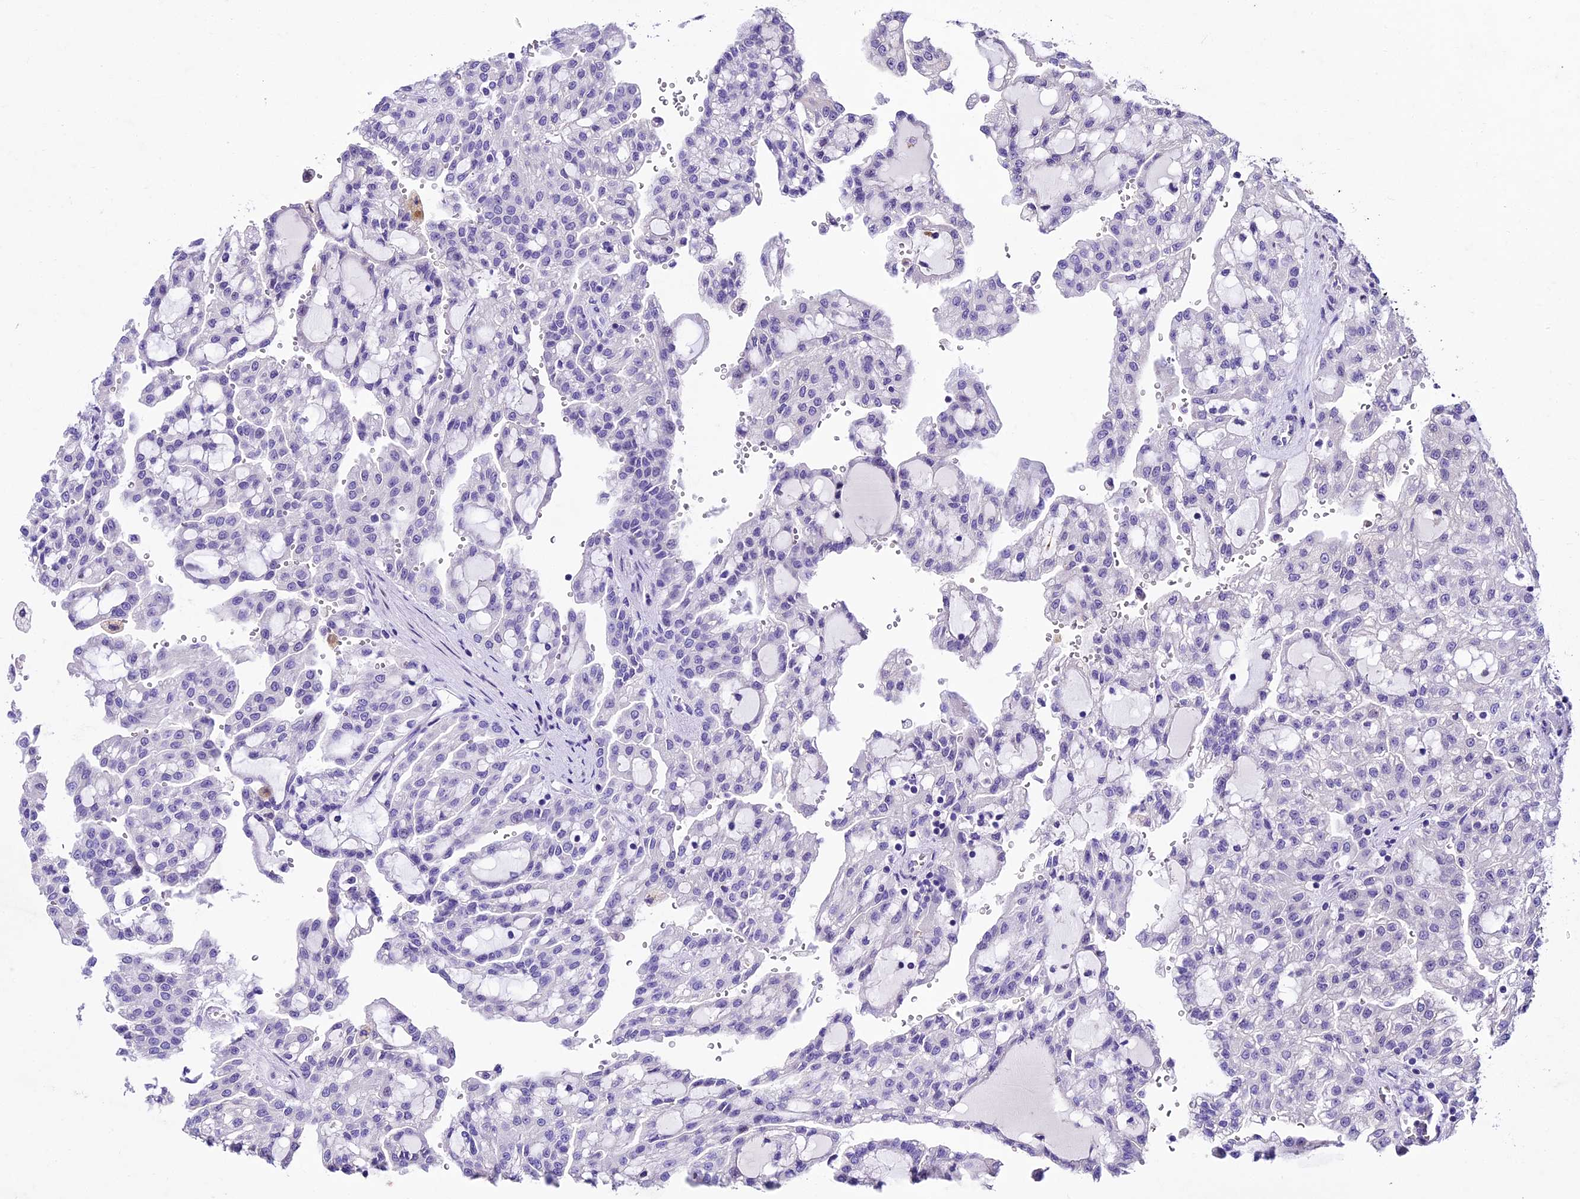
{"staining": {"intensity": "negative", "quantity": "none", "location": "none"}, "tissue": "renal cancer", "cell_type": "Tumor cells", "image_type": "cancer", "snomed": [{"axis": "morphology", "description": "Adenocarcinoma, NOS"}, {"axis": "topography", "description": "Kidney"}], "caption": "This is a image of immunohistochemistry staining of renal cancer (adenocarcinoma), which shows no staining in tumor cells.", "gene": "IFT140", "patient": {"sex": "male", "age": 63}}